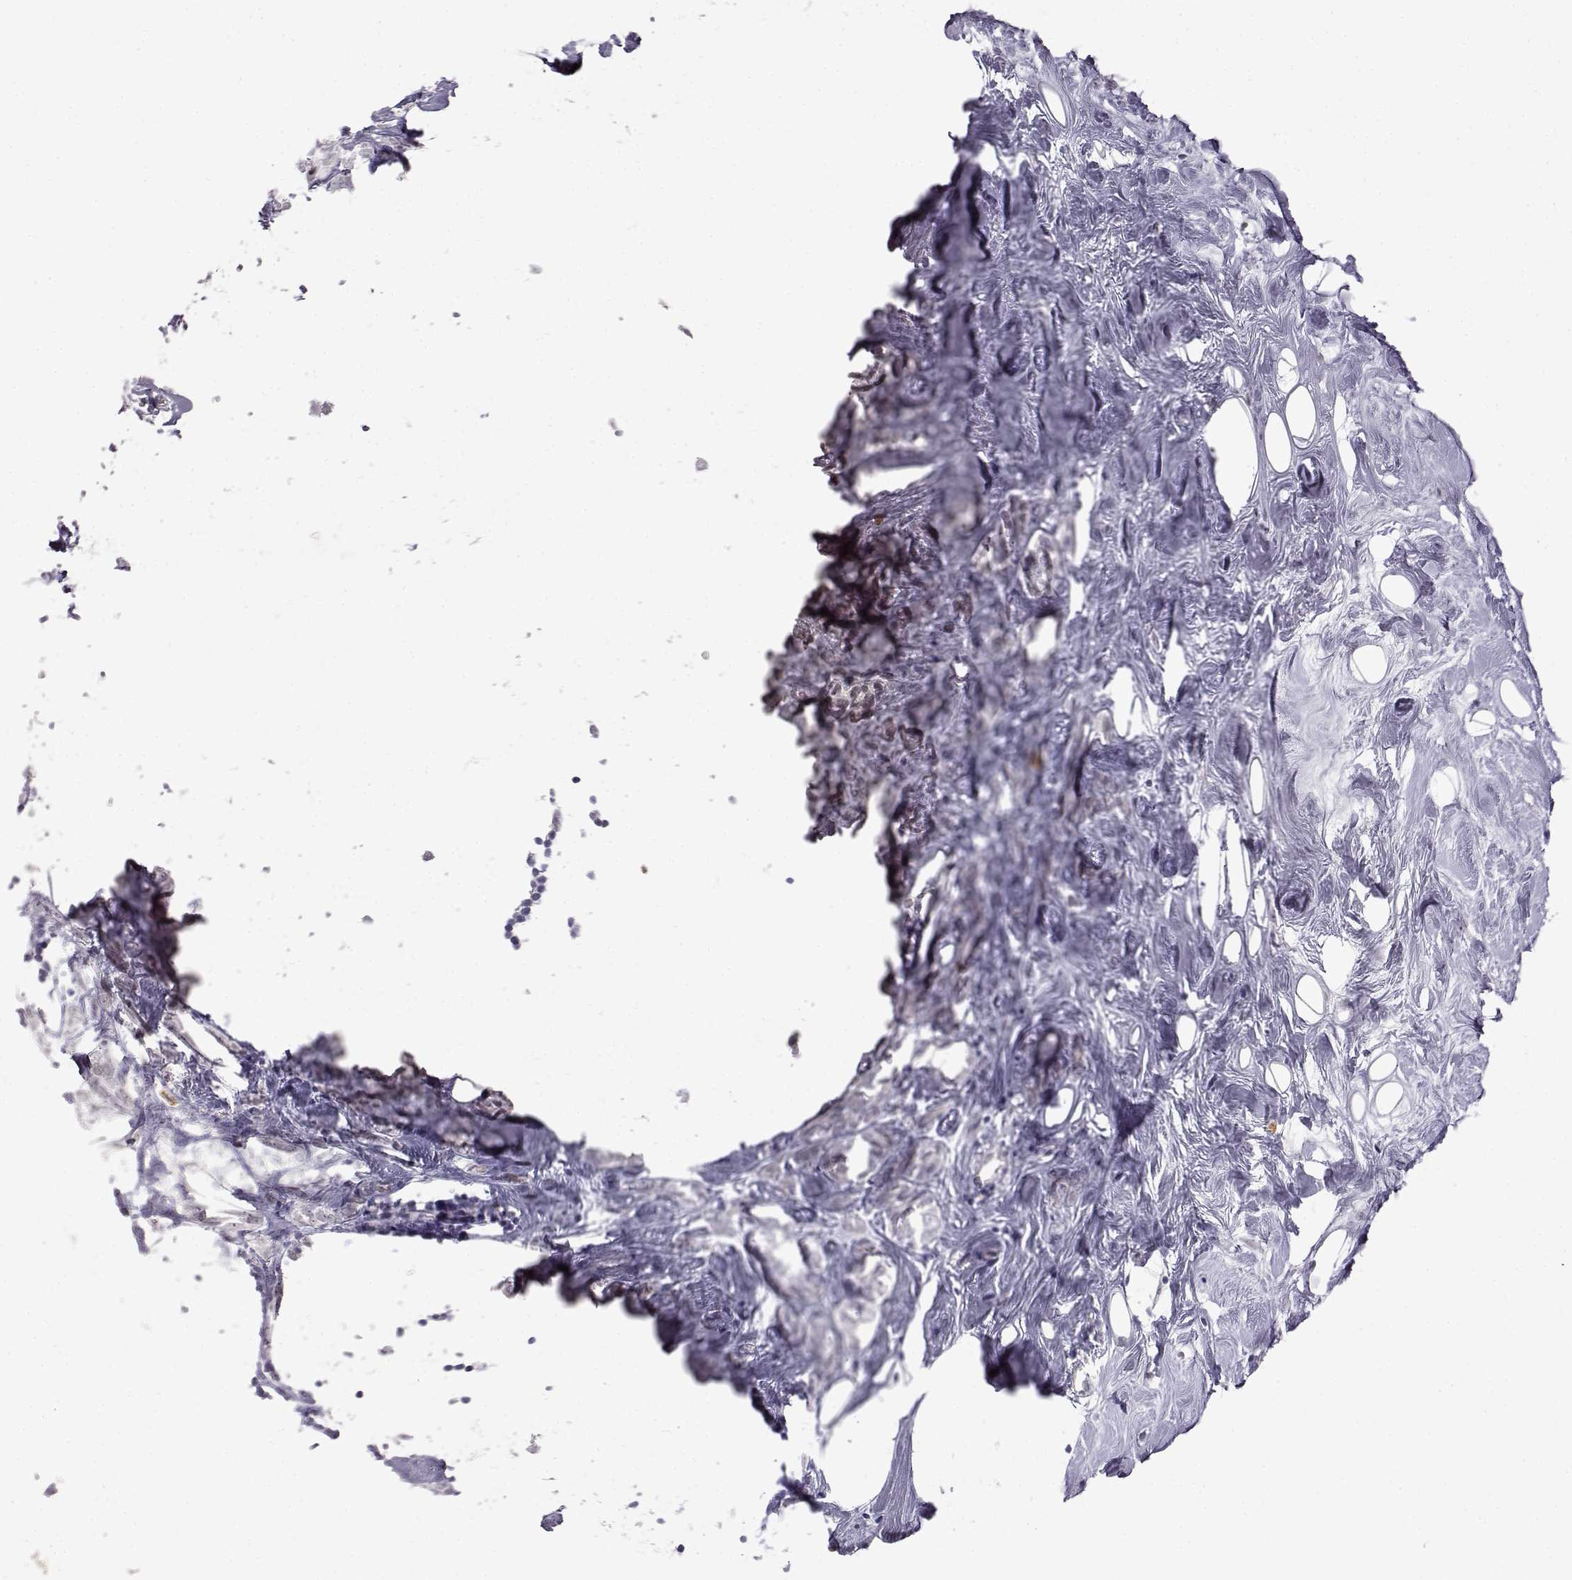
{"staining": {"intensity": "negative", "quantity": "none", "location": "none"}, "tissue": "breast cancer", "cell_type": "Tumor cells", "image_type": "cancer", "snomed": [{"axis": "morphology", "description": "Lobular carcinoma"}, {"axis": "topography", "description": "Breast"}], "caption": "This micrograph is of breast cancer stained with immunohistochemistry (IHC) to label a protein in brown with the nuclei are counter-stained blue. There is no staining in tumor cells.", "gene": "VGF", "patient": {"sex": "female", "age": 49}}